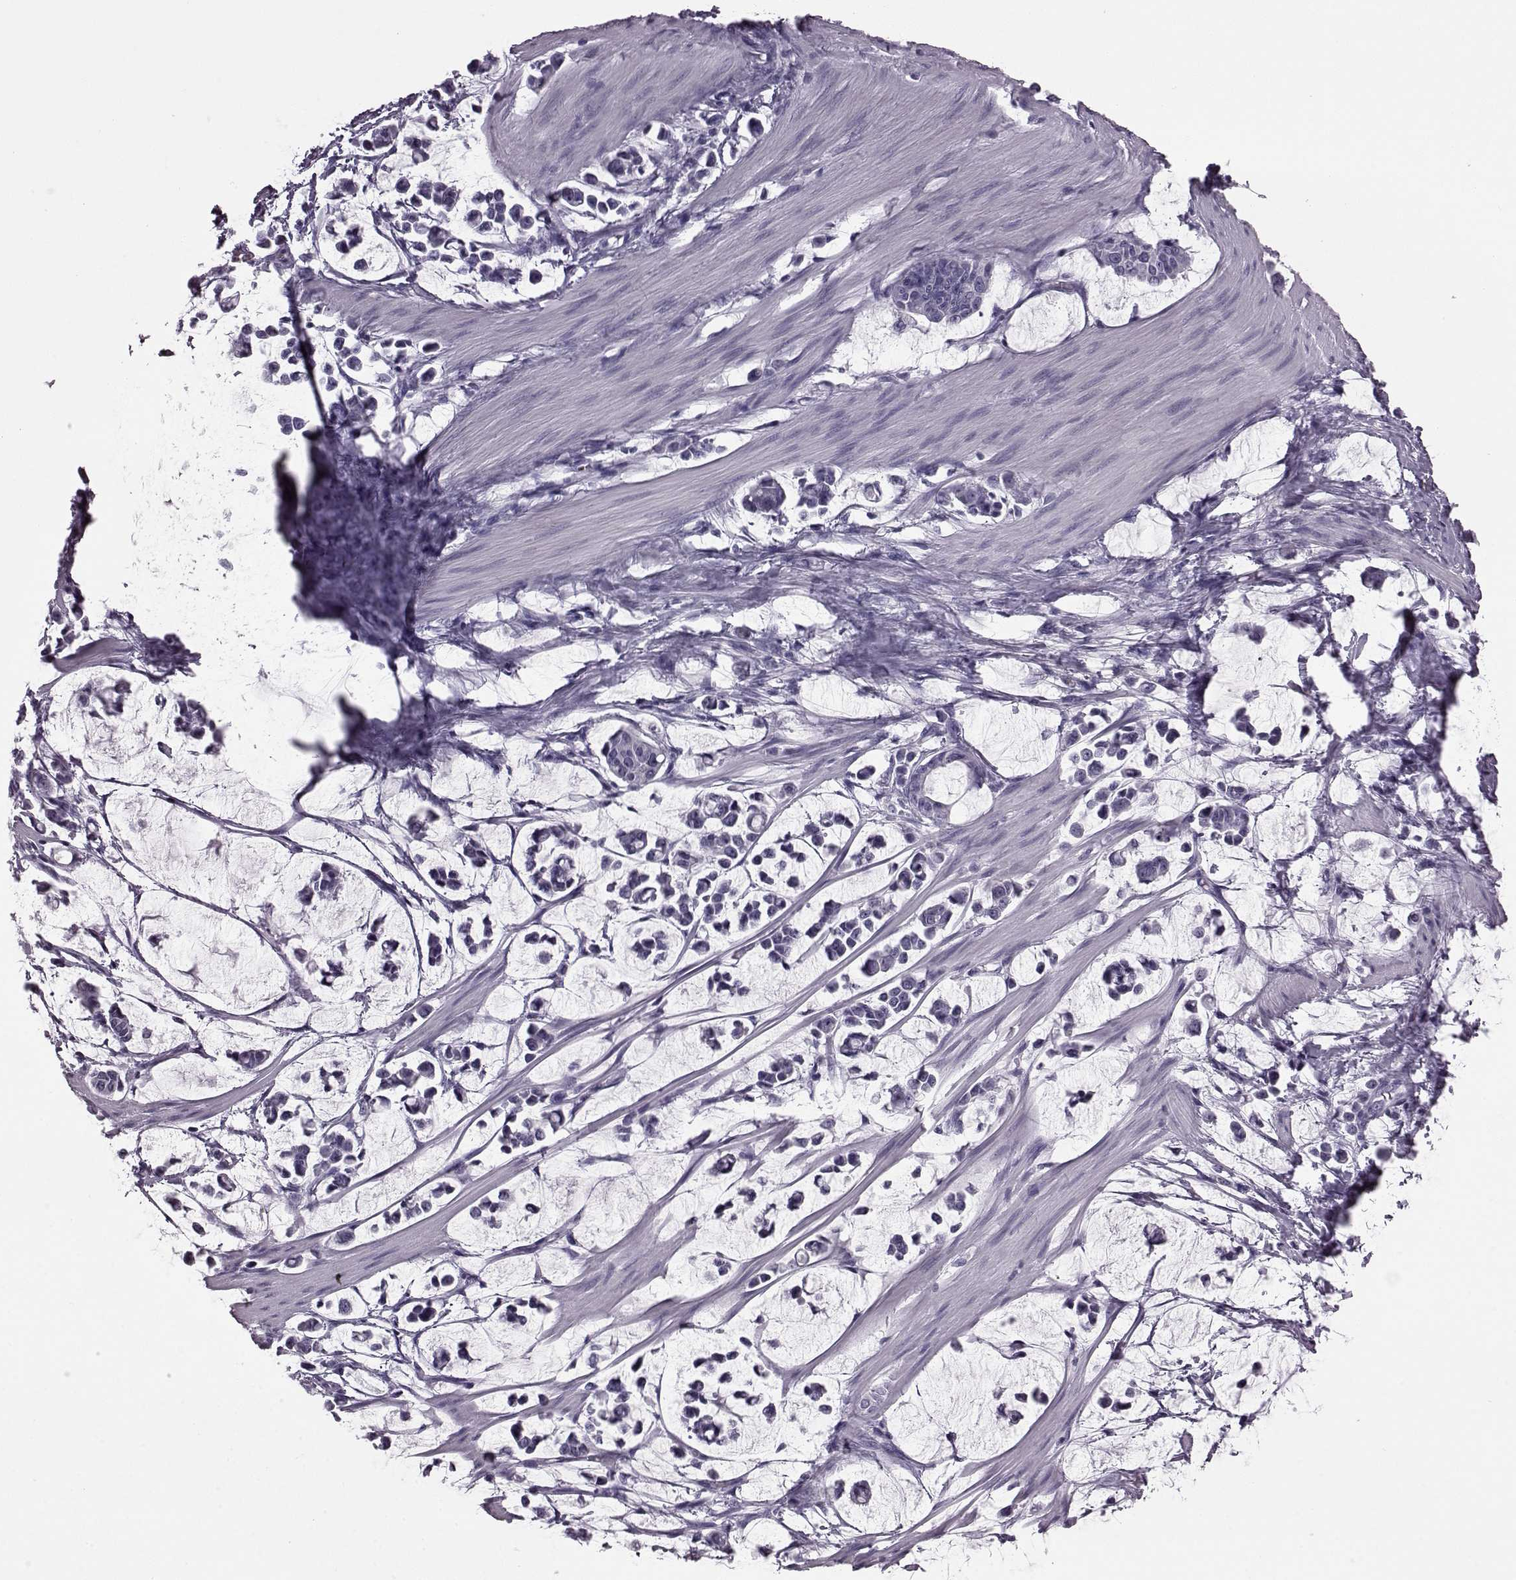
{"staining": {"intensity": "negative", "quantity": "none", "location": "none"}, "tissue": "stomach cancer", "cell_type": "Tumor cells", "image_type": "cancer", "snomed": [{"axis": "morphology", "description": "Adenocarcinoma, NOS"}, {"axis": "topography", "description": "Stomach"}], "caption": "DAB immunohistochemical staining of adenocarcinoma (stomach) exhibits no significant expression in tumor cells. The staining is performed using DAB brown chromogen with nuclei counter-stained in using hematoxylin.", "gene": "AIPL1", "patient": {"sex": "male", "age": 82}}